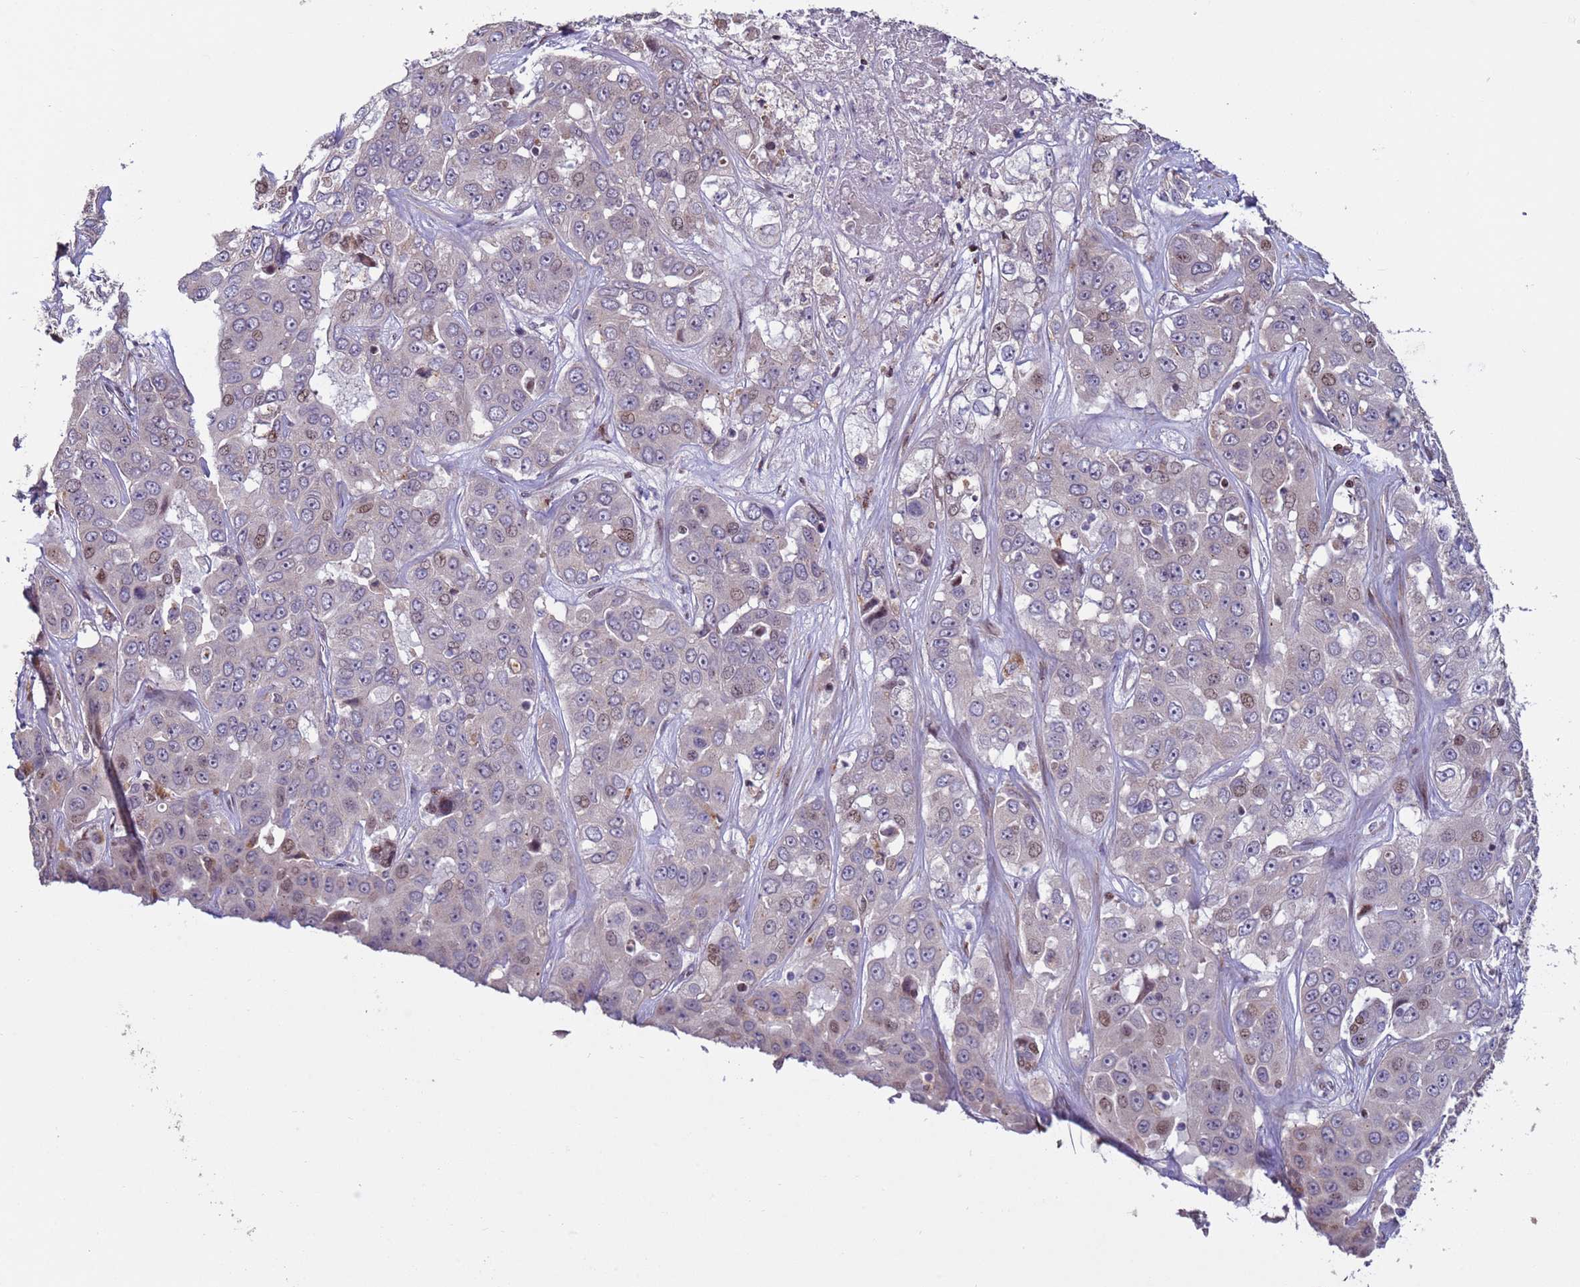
{"staining": {"intensity": "weak", "quantity": "<25%", "location": "nuclear"}, "tissue": "liver cancer", "cell_type": "Tumor cells", "image_type": "cancer", "snomed": [{"axis": "morphology", "description": "Cholangiocarcinoma"}, {"axis": "topography", "description": "Liver"}], "caption": "This is an immunohistochemistry micrograph of human liver cancer (cholangiocarcinoma). There is no positivity in tumor cells.", "gene": "HGH1", "patient": {"sex": "female", "age": 52}}